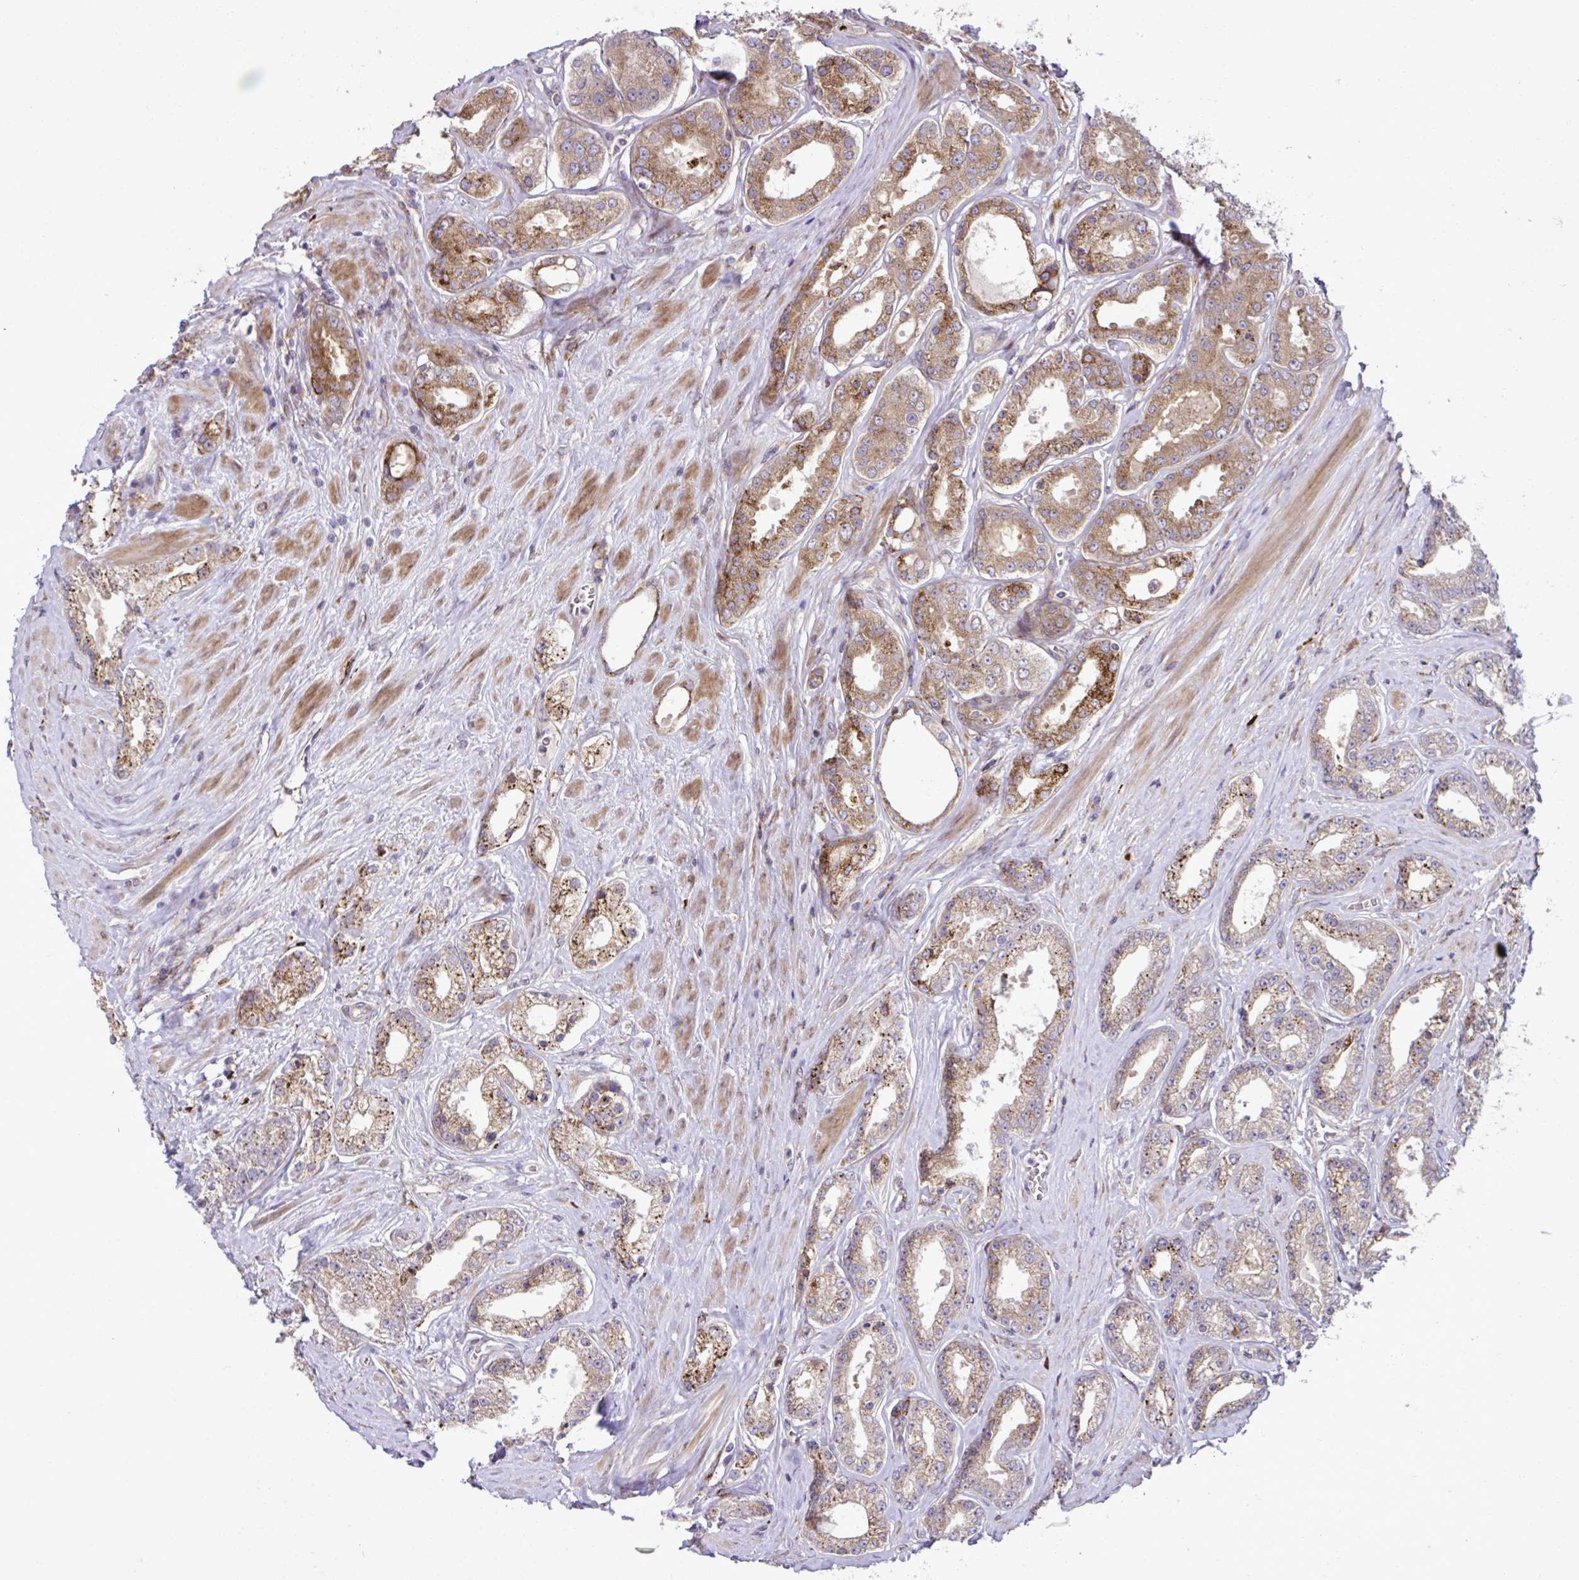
{"staining": {"intensity": "moderate", "quantity": ">75%", "location": "cytoplasmic/membranous"}, "tissue": "prostate cancer", "cell_type": "Tumor cells", "image_type": "cancer", "snomed": [{"axis": "morphology", "description": "Adenocarcinoma, High grade"}, {"axis": "topography", "description": "Prostate"}], "caption": "Tumor cells reveal medium levels of moderate cytoplasmic/membranous positivity in about >75% of cells in human high-grade adenocarcinoma (prostate).", "gene": "LIMS1", "patient": {"sex": "male", "age": 66}}